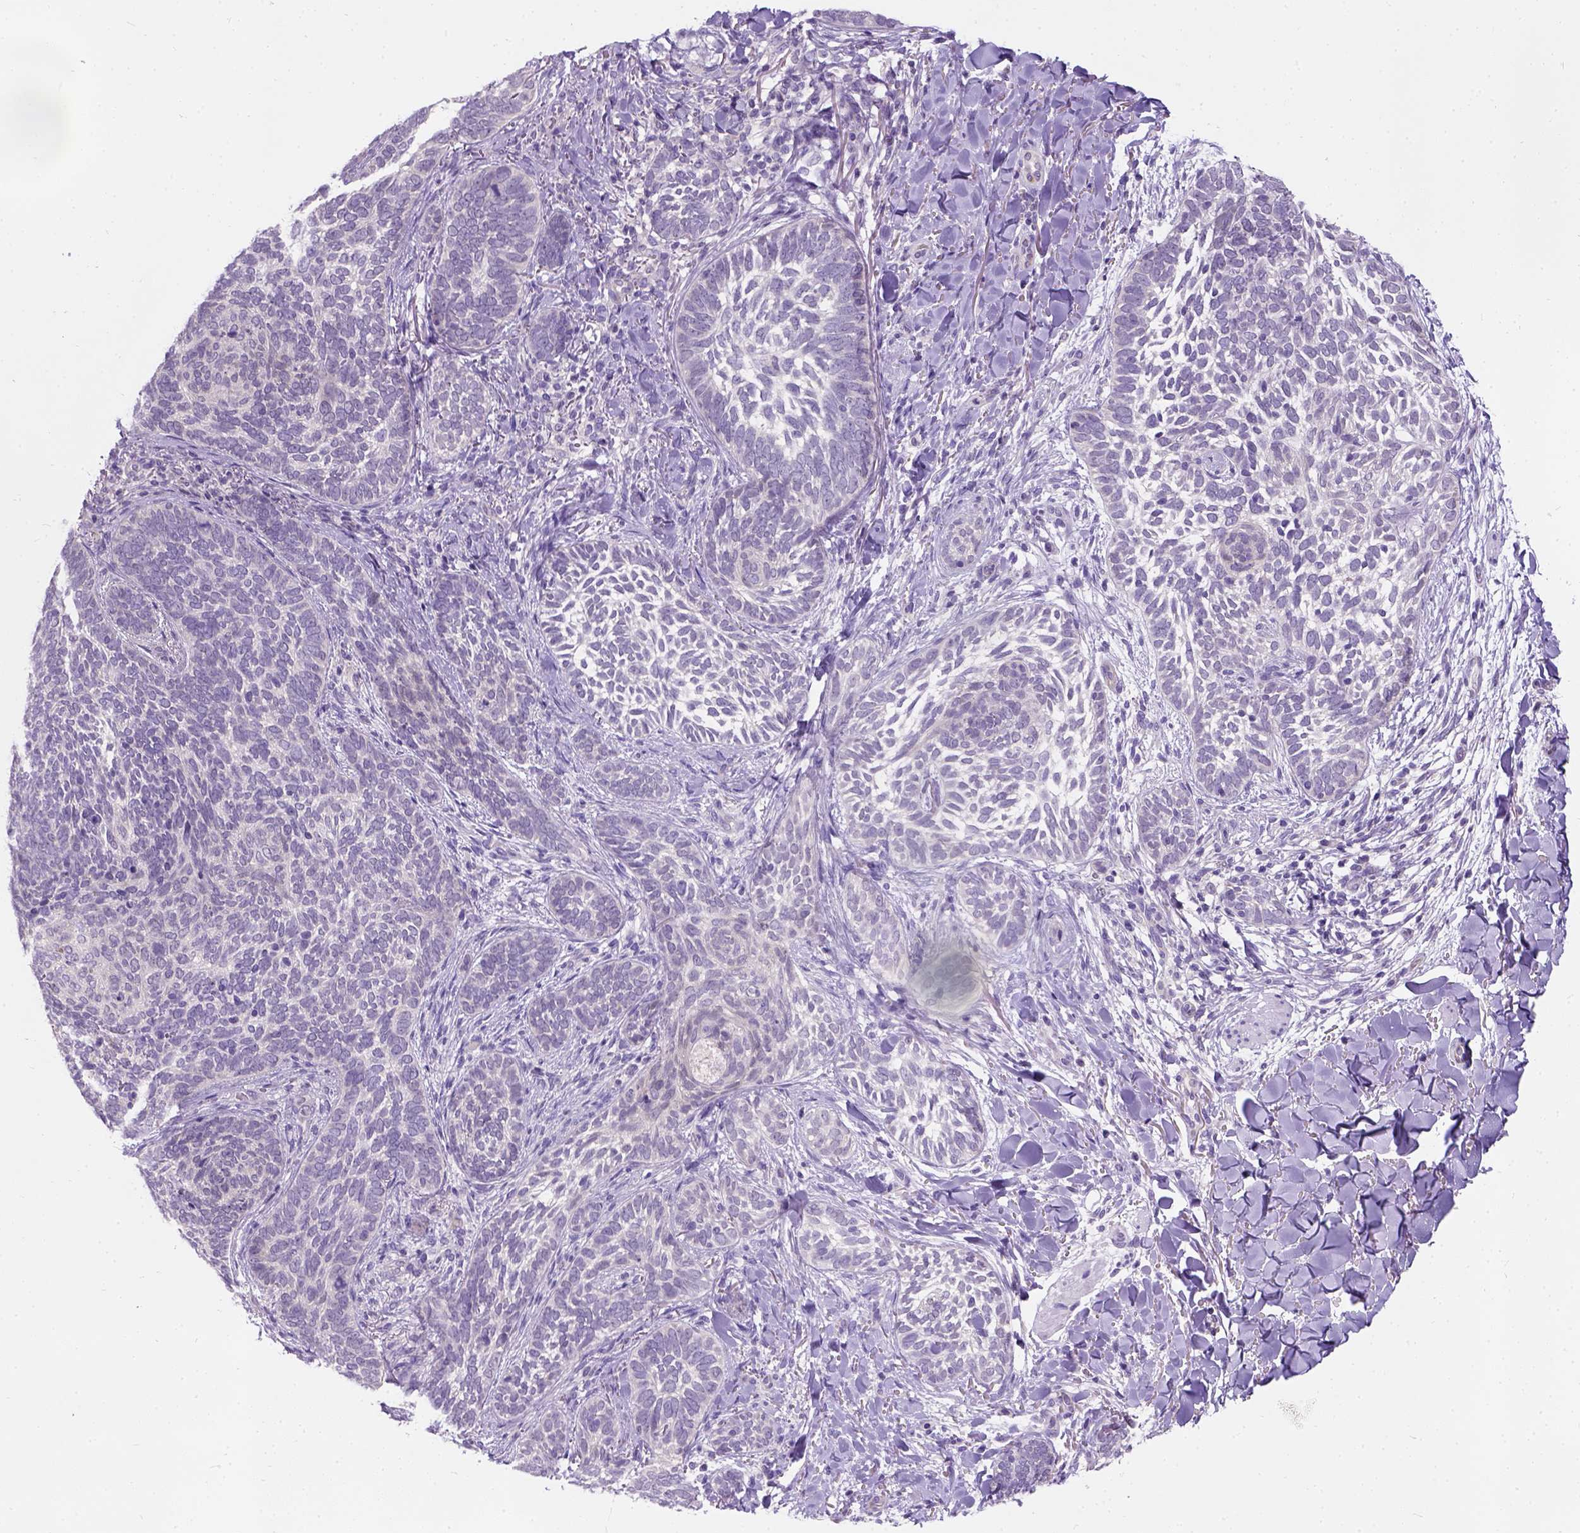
{"staining": {"intensity": "negative", "quantity": "none", "location": "none"}, "tissue": "skin cancer", "cell_type": "Tumor cells", "image_type": "cancer", "snomed": [{"axis": "morphology", "description": "Normal tissue, NOS"}, {"axis": "morphology", "description": "Basal cell carcinoma"}, {"axis": "topography", "description": "Skin"}], "caption": "Immunohistochemistry micrograph of human basal cell carcinoma (skin) stained for a protein (brown), which reveals no positivity in tumor cells.", "gene": "C20orf144", "patient": {"sex": "male", "age": 46}}